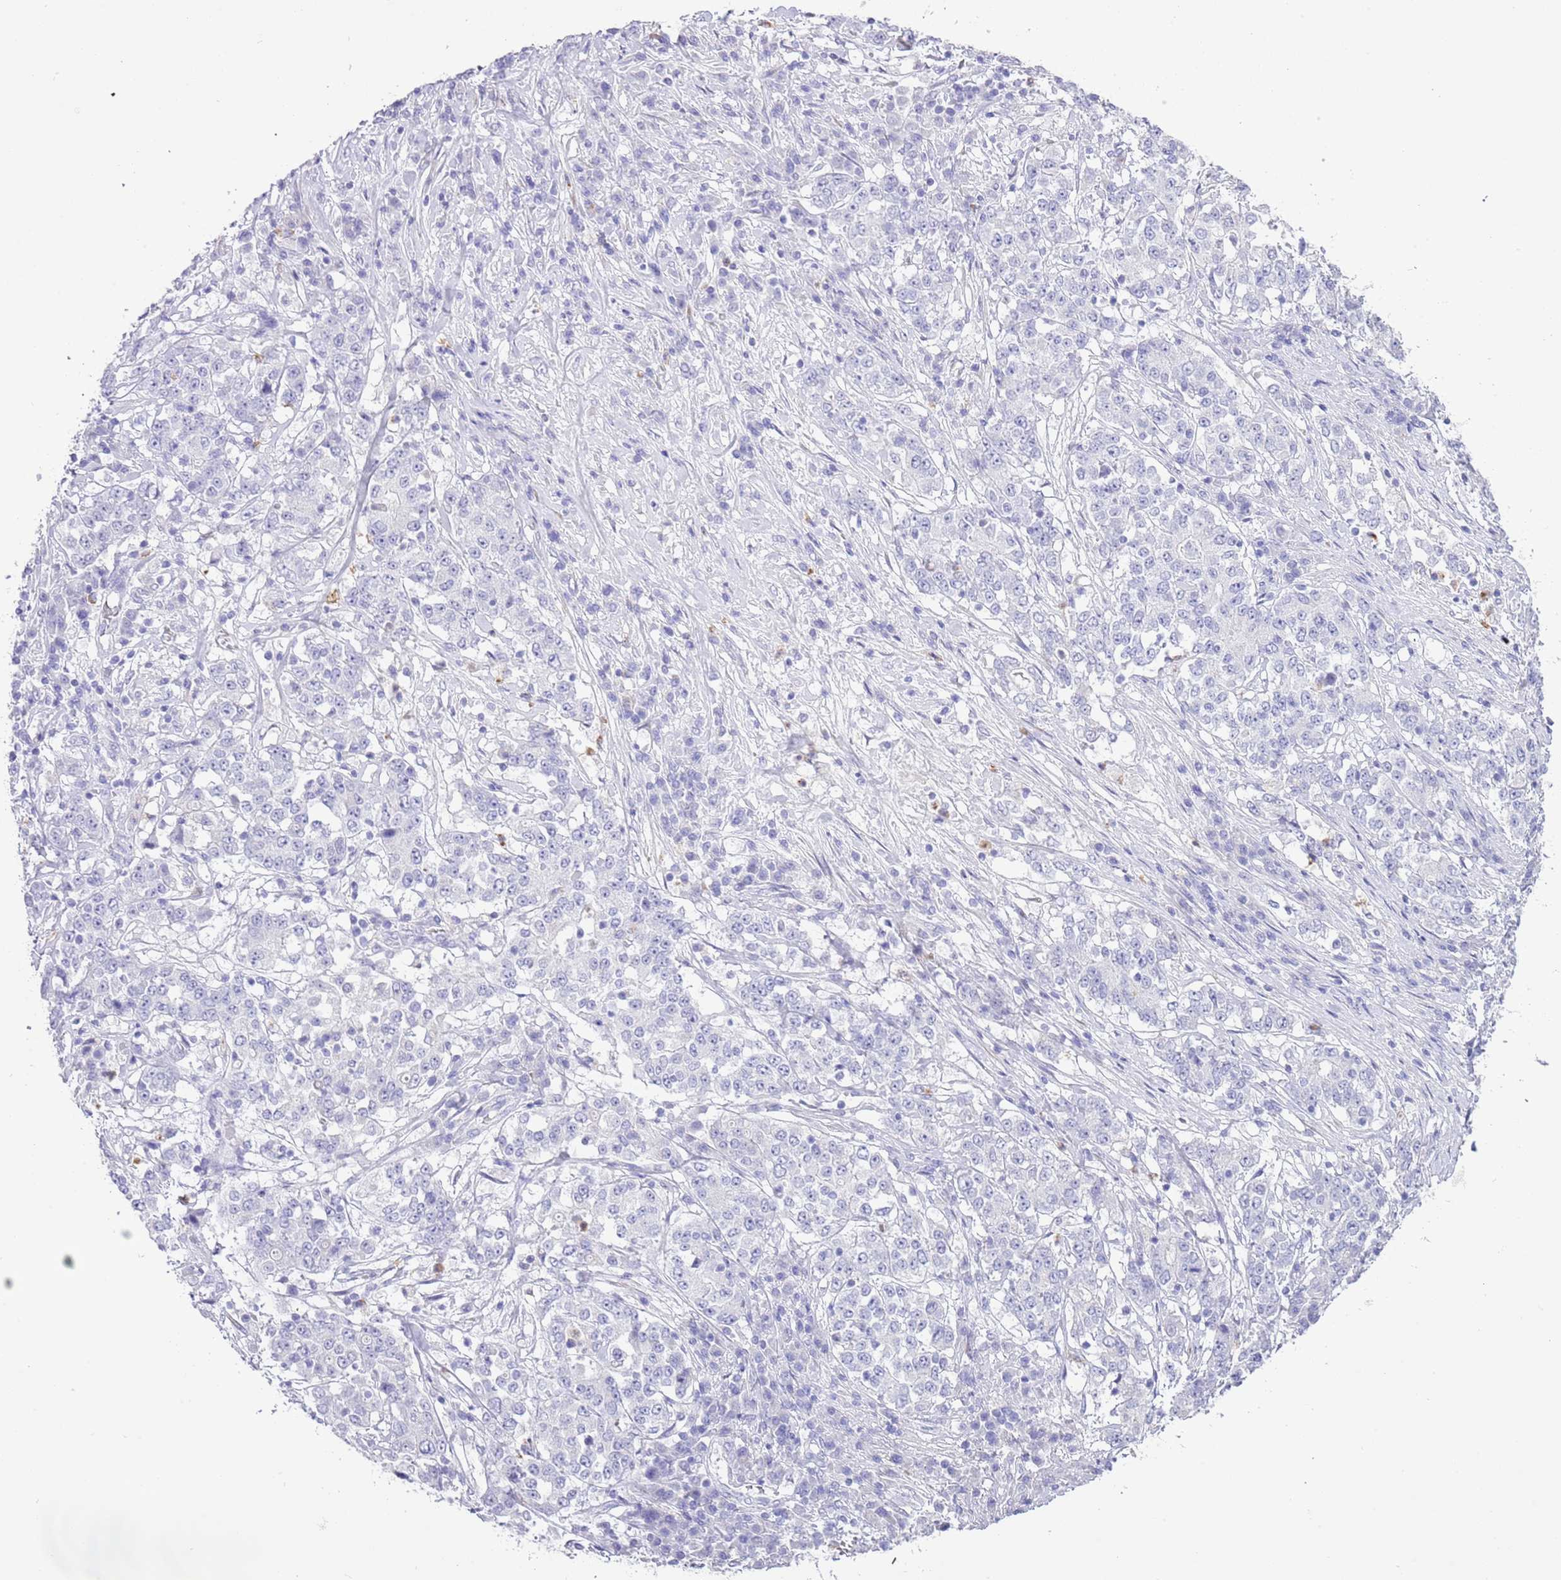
{"staining": {"intensity": "negative", "quantity": "none", "location": "none"}, "tissue": "stomach cancer", "cell_type": "Tumor cells", "image_type": "cancer", "snomed": [{"axis": "morphology", "description": "Adenocarcinoma, NOS"}, {"axis": "topography", "description": "Stomach"}], "caption": "An IHC photomicrograph of adenocarcinoma (stomach) is shown. There is no staining in tumor cells of adenocarcinoma (stomach).", "gene": "OR2Z1", "patient": {"sex": "male", "age": 59}}